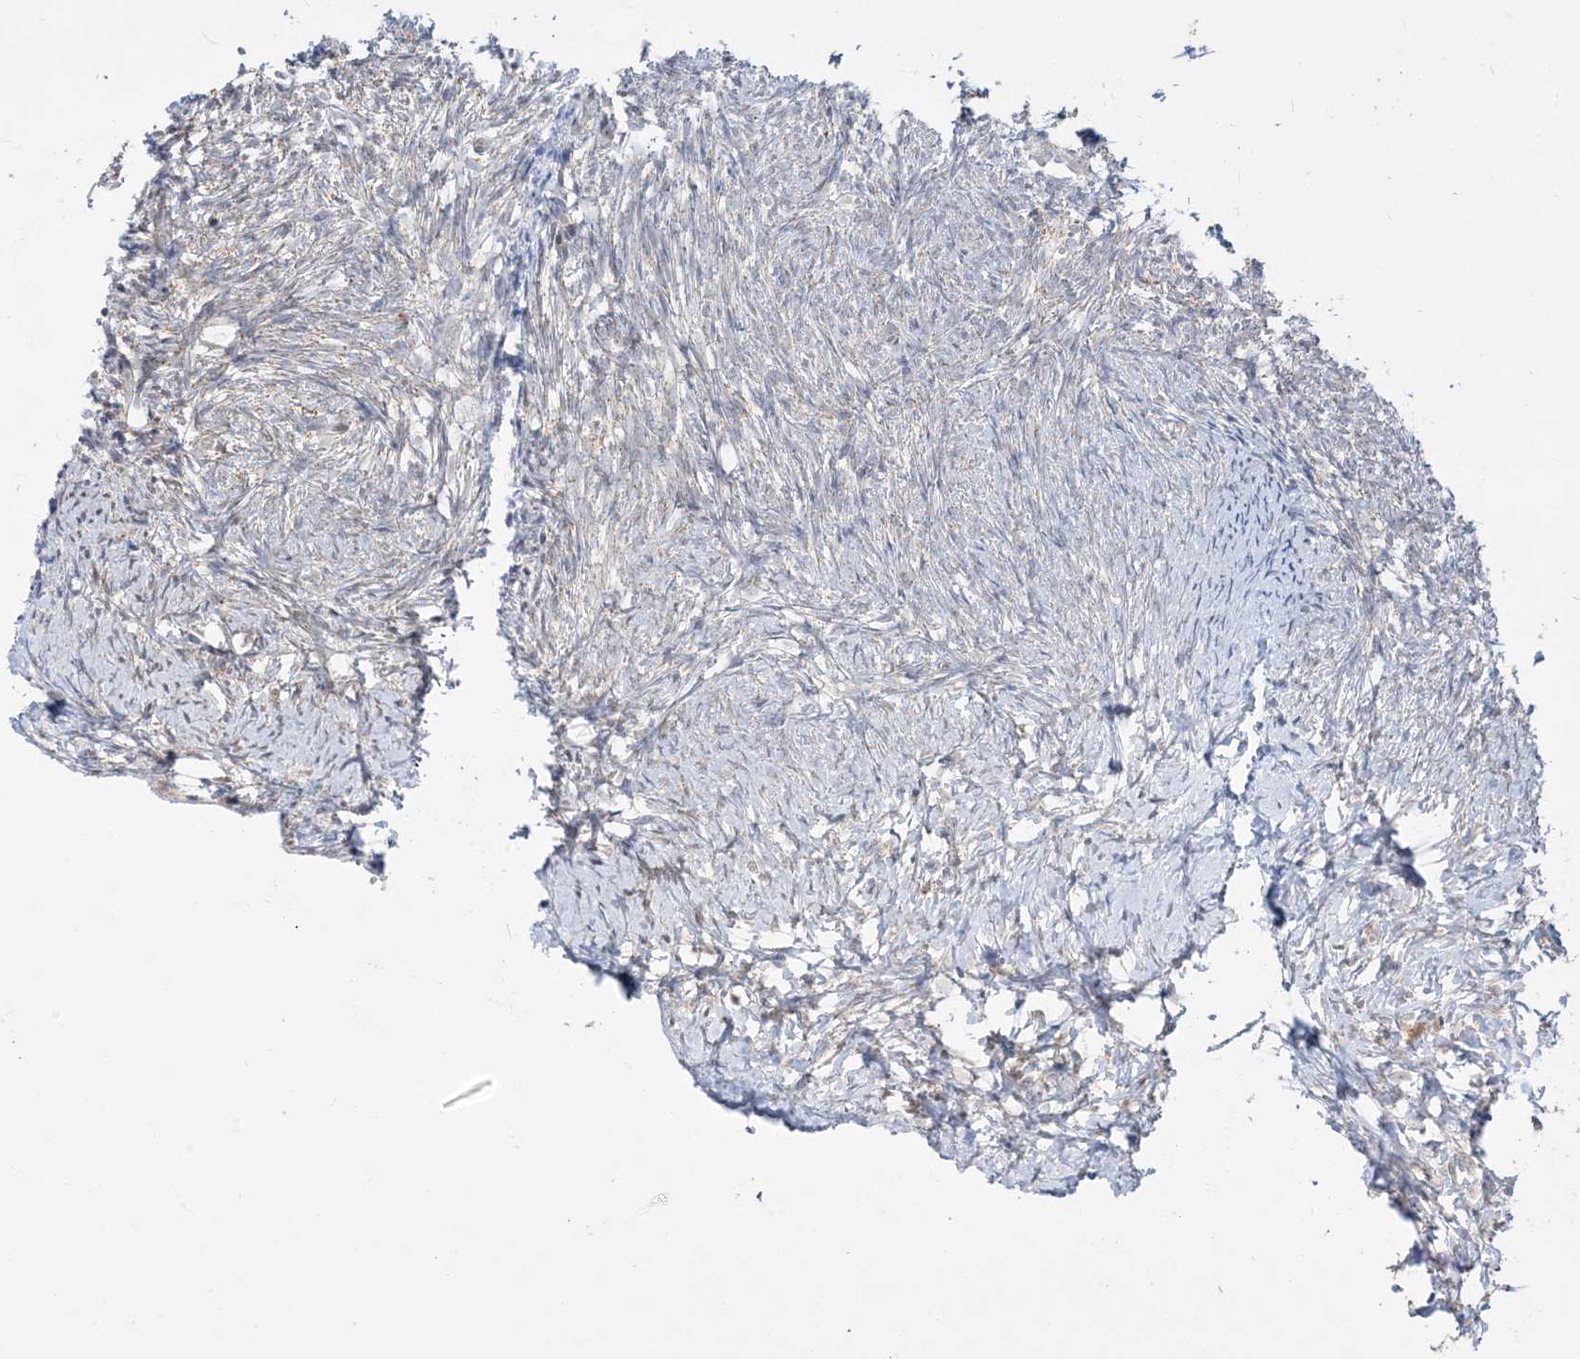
{"staining": {"intensity": "negative", "quantity": "none", "location": "none"}, "tissue": "ovary", "cell_type": "Ovarian stroma cells", "image_type": "normal", "snomed": [{"axis": "morphology", "description": "Normal tissue, NOS"}, {"axis": "topography", "description": "Ovary"}], "caption": "Immunohistochemical staining of normal human ovary reveals no significant staining in ovarian stroma cells.", "gene": "KANSL3", "patient": {"sex": "female", "age": 41}}